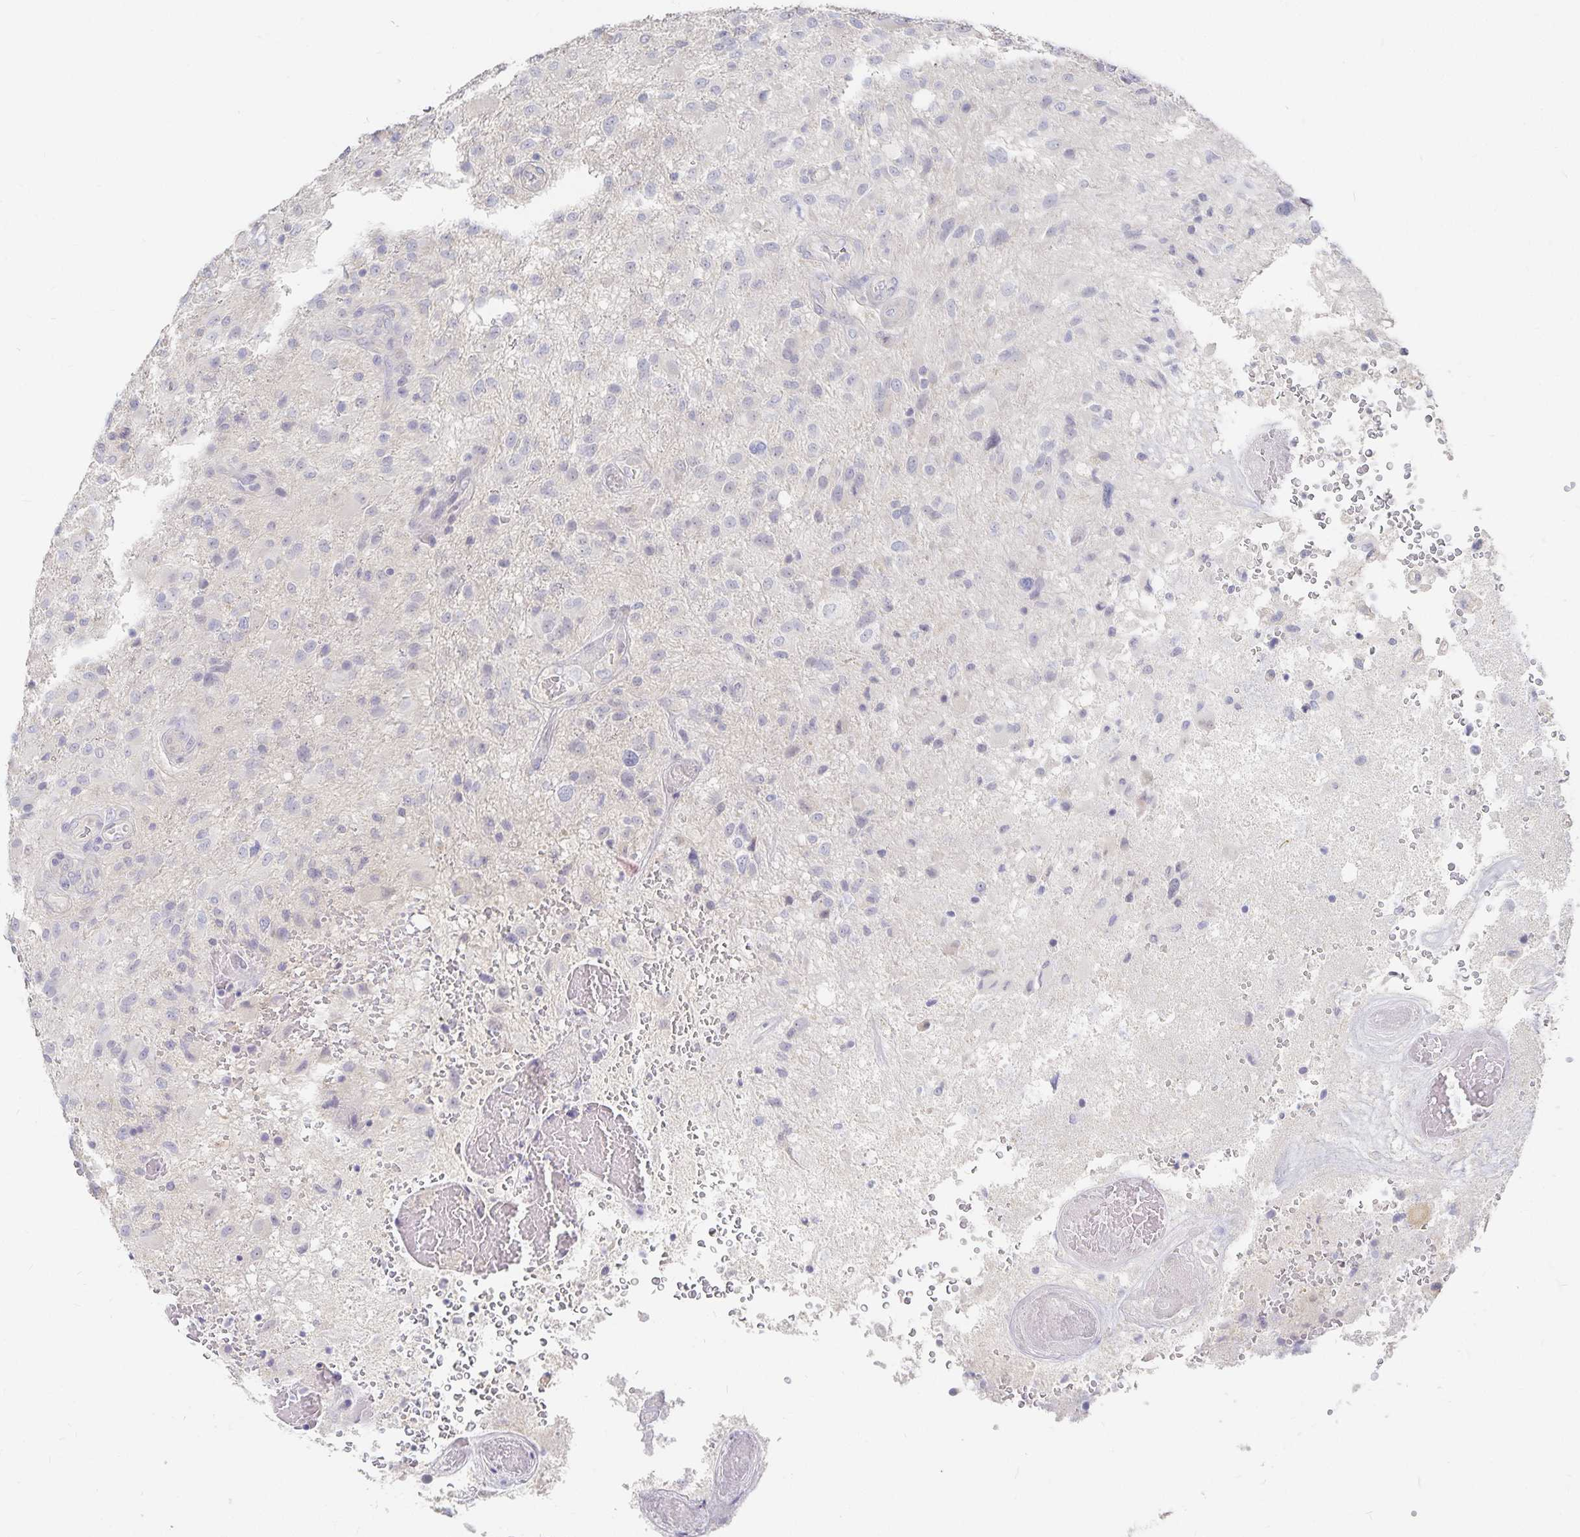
{"staining": {"intensity": "negative", "quantity": "none", "location": "none"}, "tissue": "glioma", "cell_type": "Tumor cells", "image_type": "cancer", "snomed": [{"axis": "morphology", "description": "Glioma, malignant, High grade"}, {"axis": "topography", "description": "Brain"}], "caption": "An image of glioma stained for a protein exhibits no brown staining in tumor cells.", "gene": "DNAH9", "patient": {"sex": "male", "age": 53}}